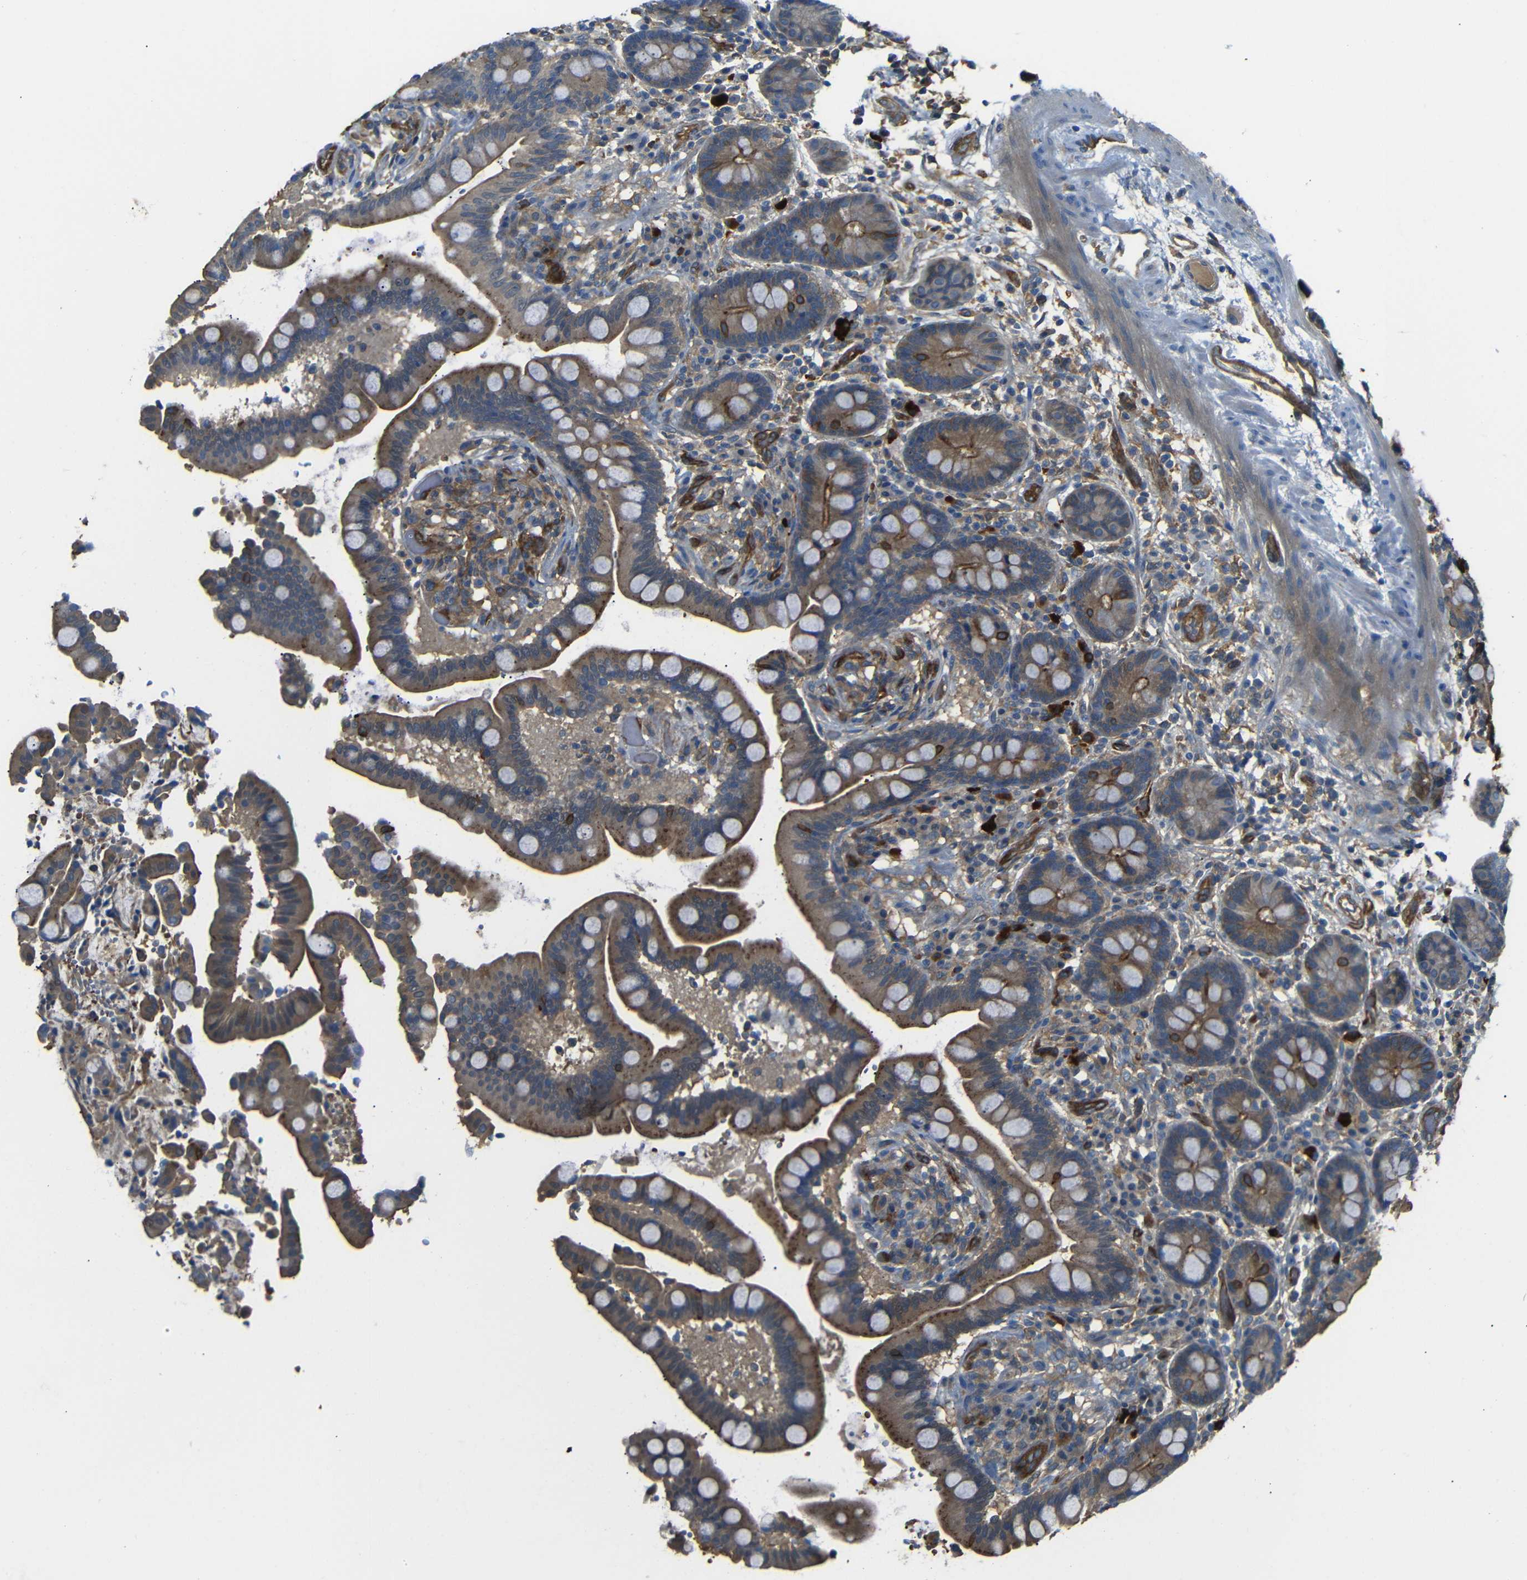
{"staining": {"intensity": "moderate", "quantity": ">75%", "location": "cytoplasmic/membranous"}, "tissue": "colon", "cell_type": "Endothelial cells", "image_type": "normal", "snomed": [{"axis": "morphology", "description": "Normal tissue, NOS"}, {"axis": "topography", "description": "Colon"}], "caption": "This is an image of immunohistochemistry staining of normal colon, which shows moderate staining in the cytoplasmic/membranous of endothelial cells.", "gene": "MYO1B", "patient": {"sex": "male", "age": 73}}